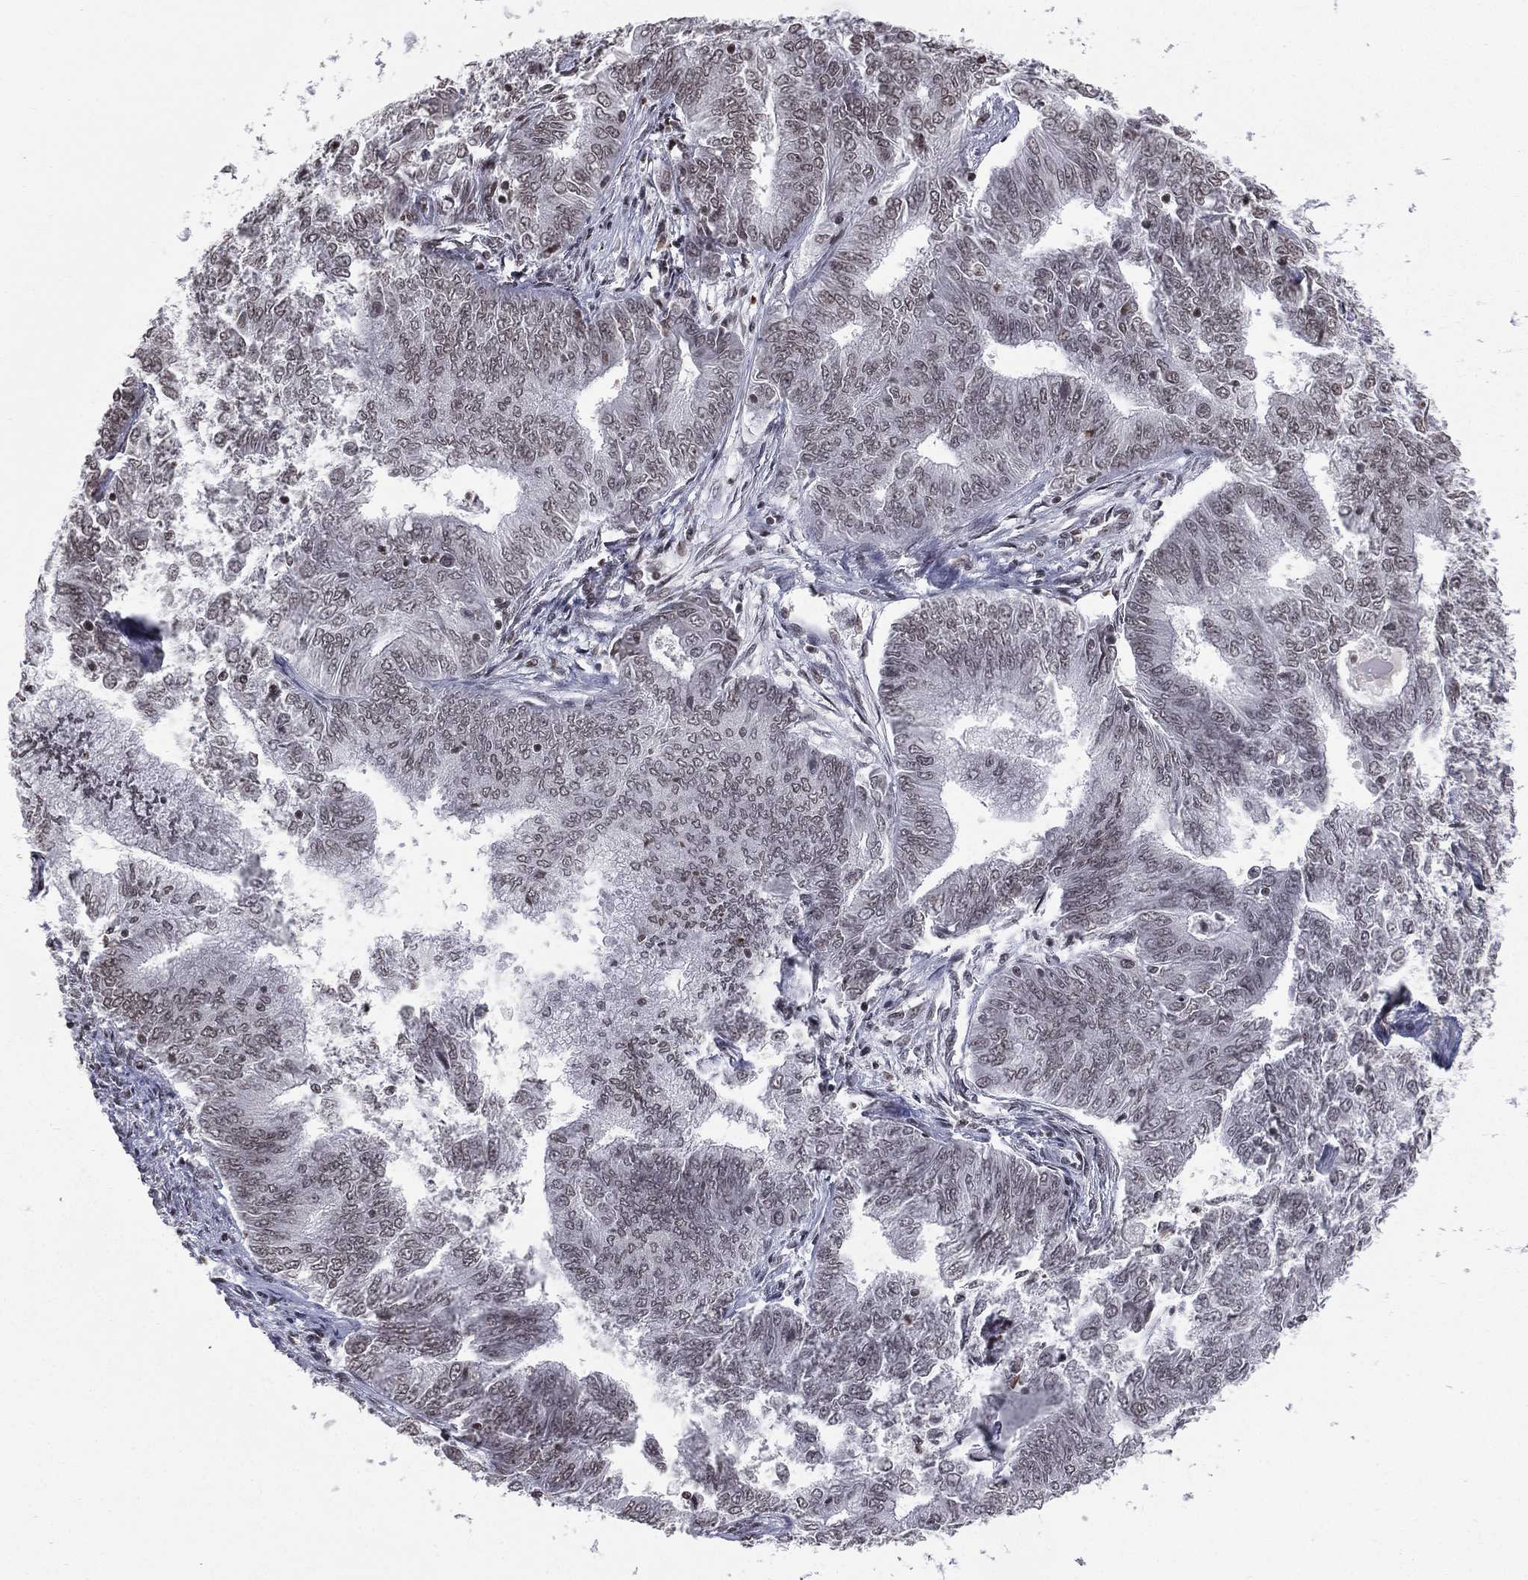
{"staining": {"intensity": "weak", "quantity": "<25%", "location": "nuclear"}, "tissue": "endometrial cancer", "cell_type": "Tumor cells", "image_type": "cancer", "snomed": [{"axis": "morphology", "description": "Adenocarcinoma, NOS"}, {"axis": "topography", "description": "Endometrium"}], "caption": "An image of endometrial cancer stained for a protein demonstrates no brown staining in tumor cells.", "gene": "RFX7", "patient": {"sex": "female", "age": 62}}